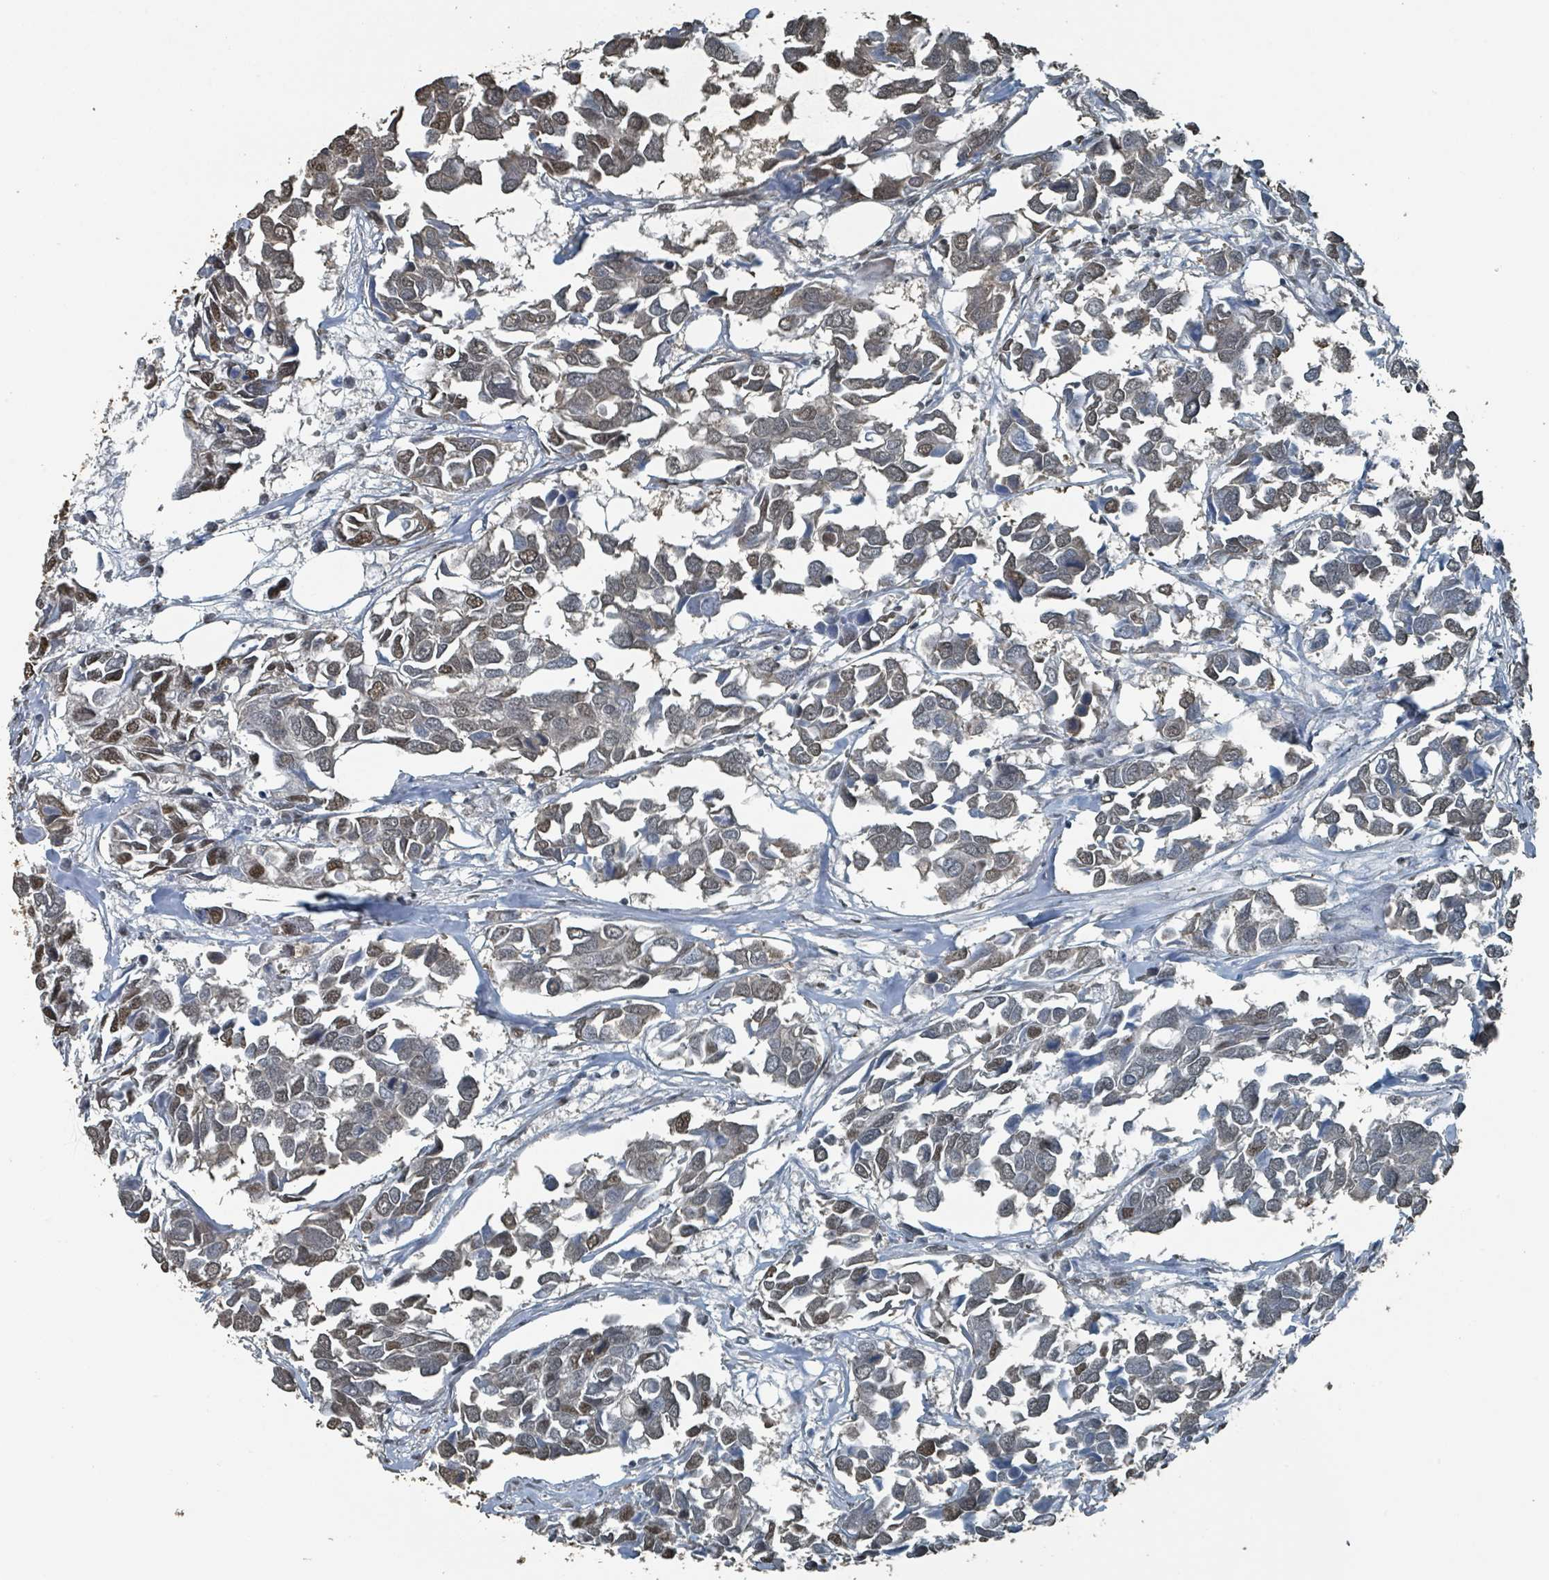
{"staining": {"intensity": "weak", "quantity": ">75%", "location": "nuclear"}, "tissue": "breast cancer", "cell_type": "Tumor cells", "image_type": "cancer", "snomed": [{"axis": "morphology", "description": "Duct carcinoma"}, {"axis": "topography", "description": "Breast"}], "caption": "This image exhibits immunohistochemistry (IHC) staining of human breast cancer, with low weak nuclear staining in about >75% of tumor cells.", "gene": "PHIP", "patient": {"sex": "female", "age": 83}}